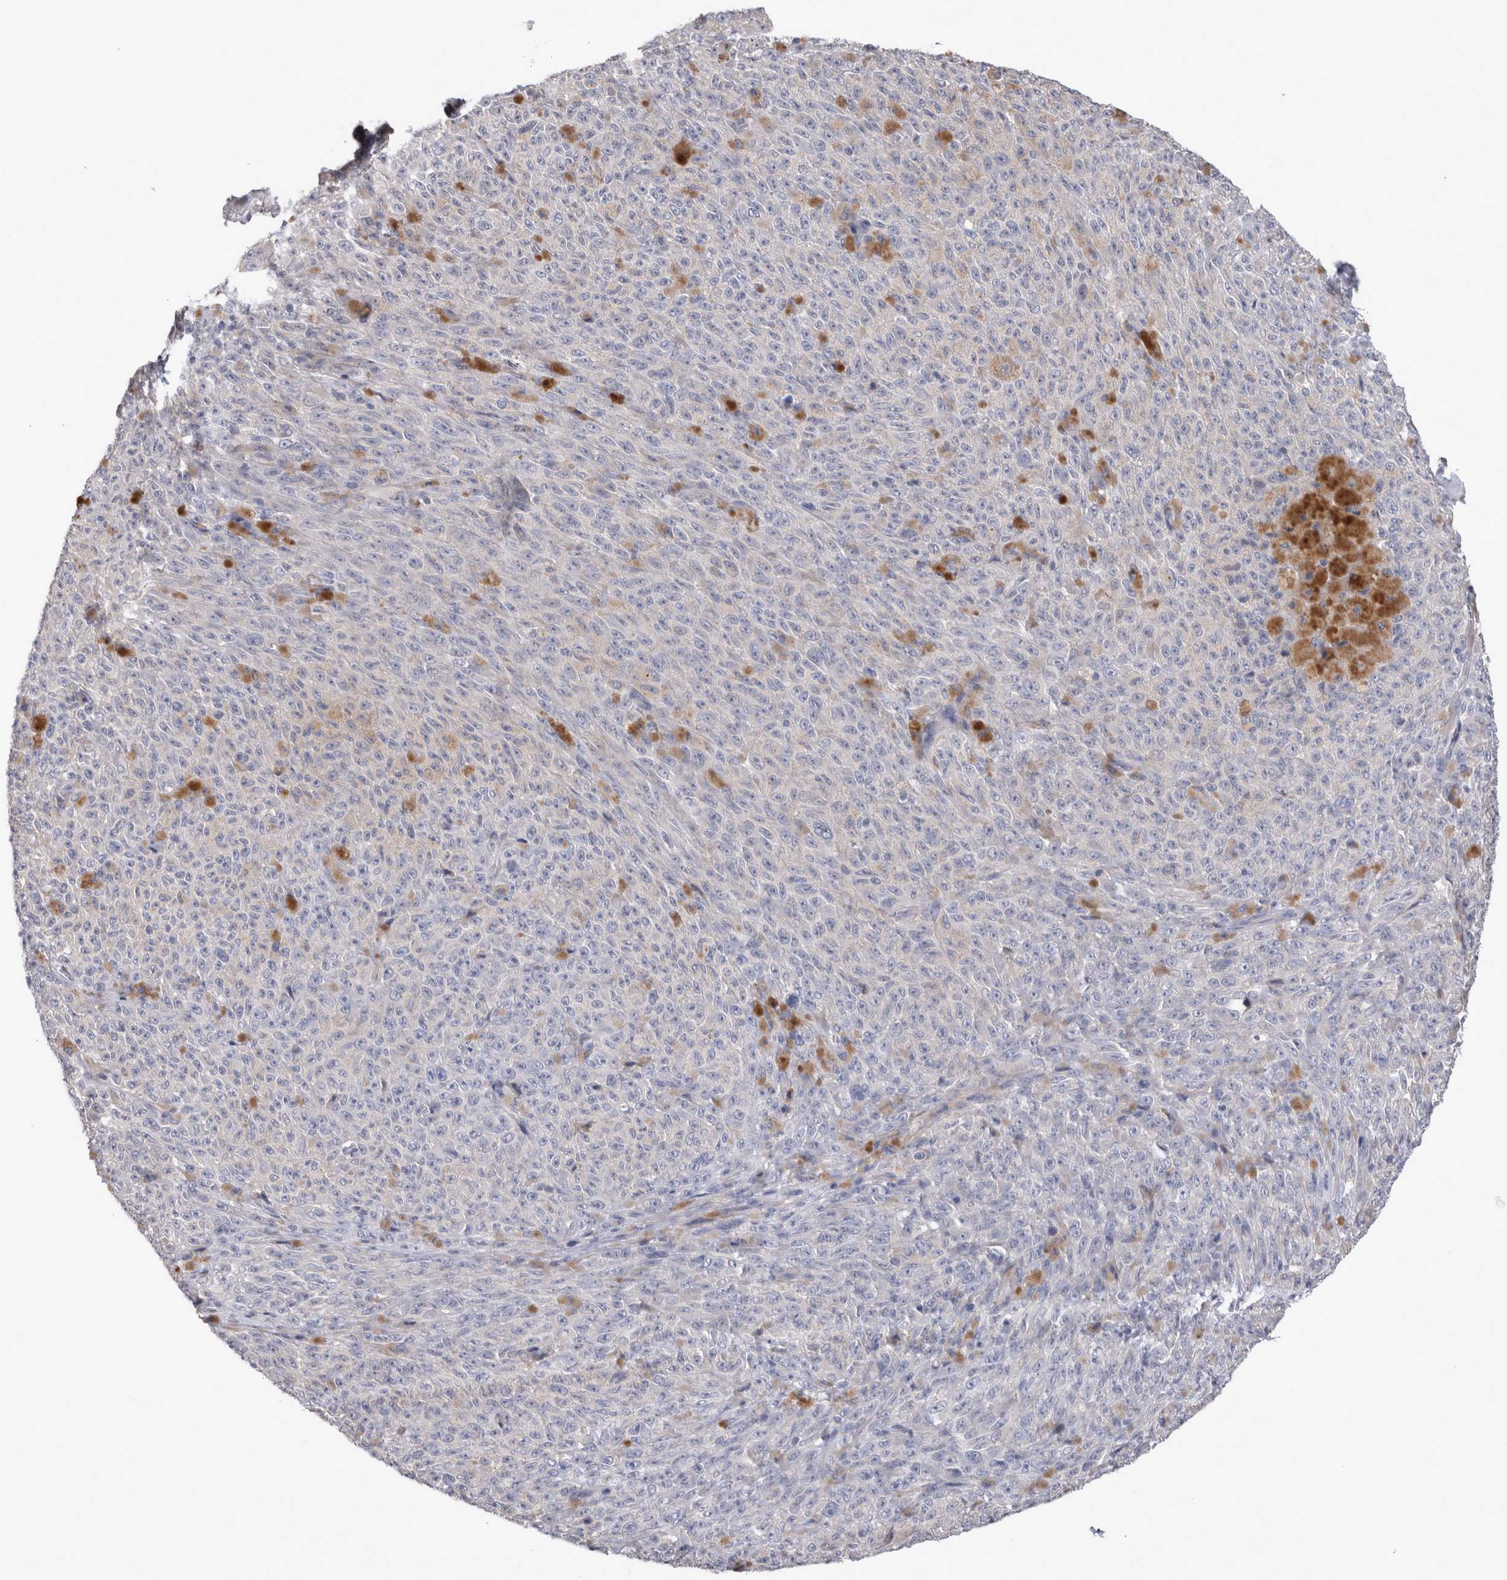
{"staining": {"intensity": "negative", "quantity": "none", "location": "none"}, "tissue": "melanoma", "cell_type": "Tumor cells", "image_type": "cancer", "snomed": [{"axis": "morphology", "description": "Malignant melanoma, NOS"}, {"axis": "topography", "description": "Skin"}], "caption": "Malignant melanoma was stained to show a protein in brown. There is no significant positivity in tumor cells. (Stains: DAB immunohistochemistry with hematoxylin counter stain, Microscopy: brightfield microscopy at high magnification).", "gene": "LRRC40", "patient": {"sex": "female", "age": 82}}